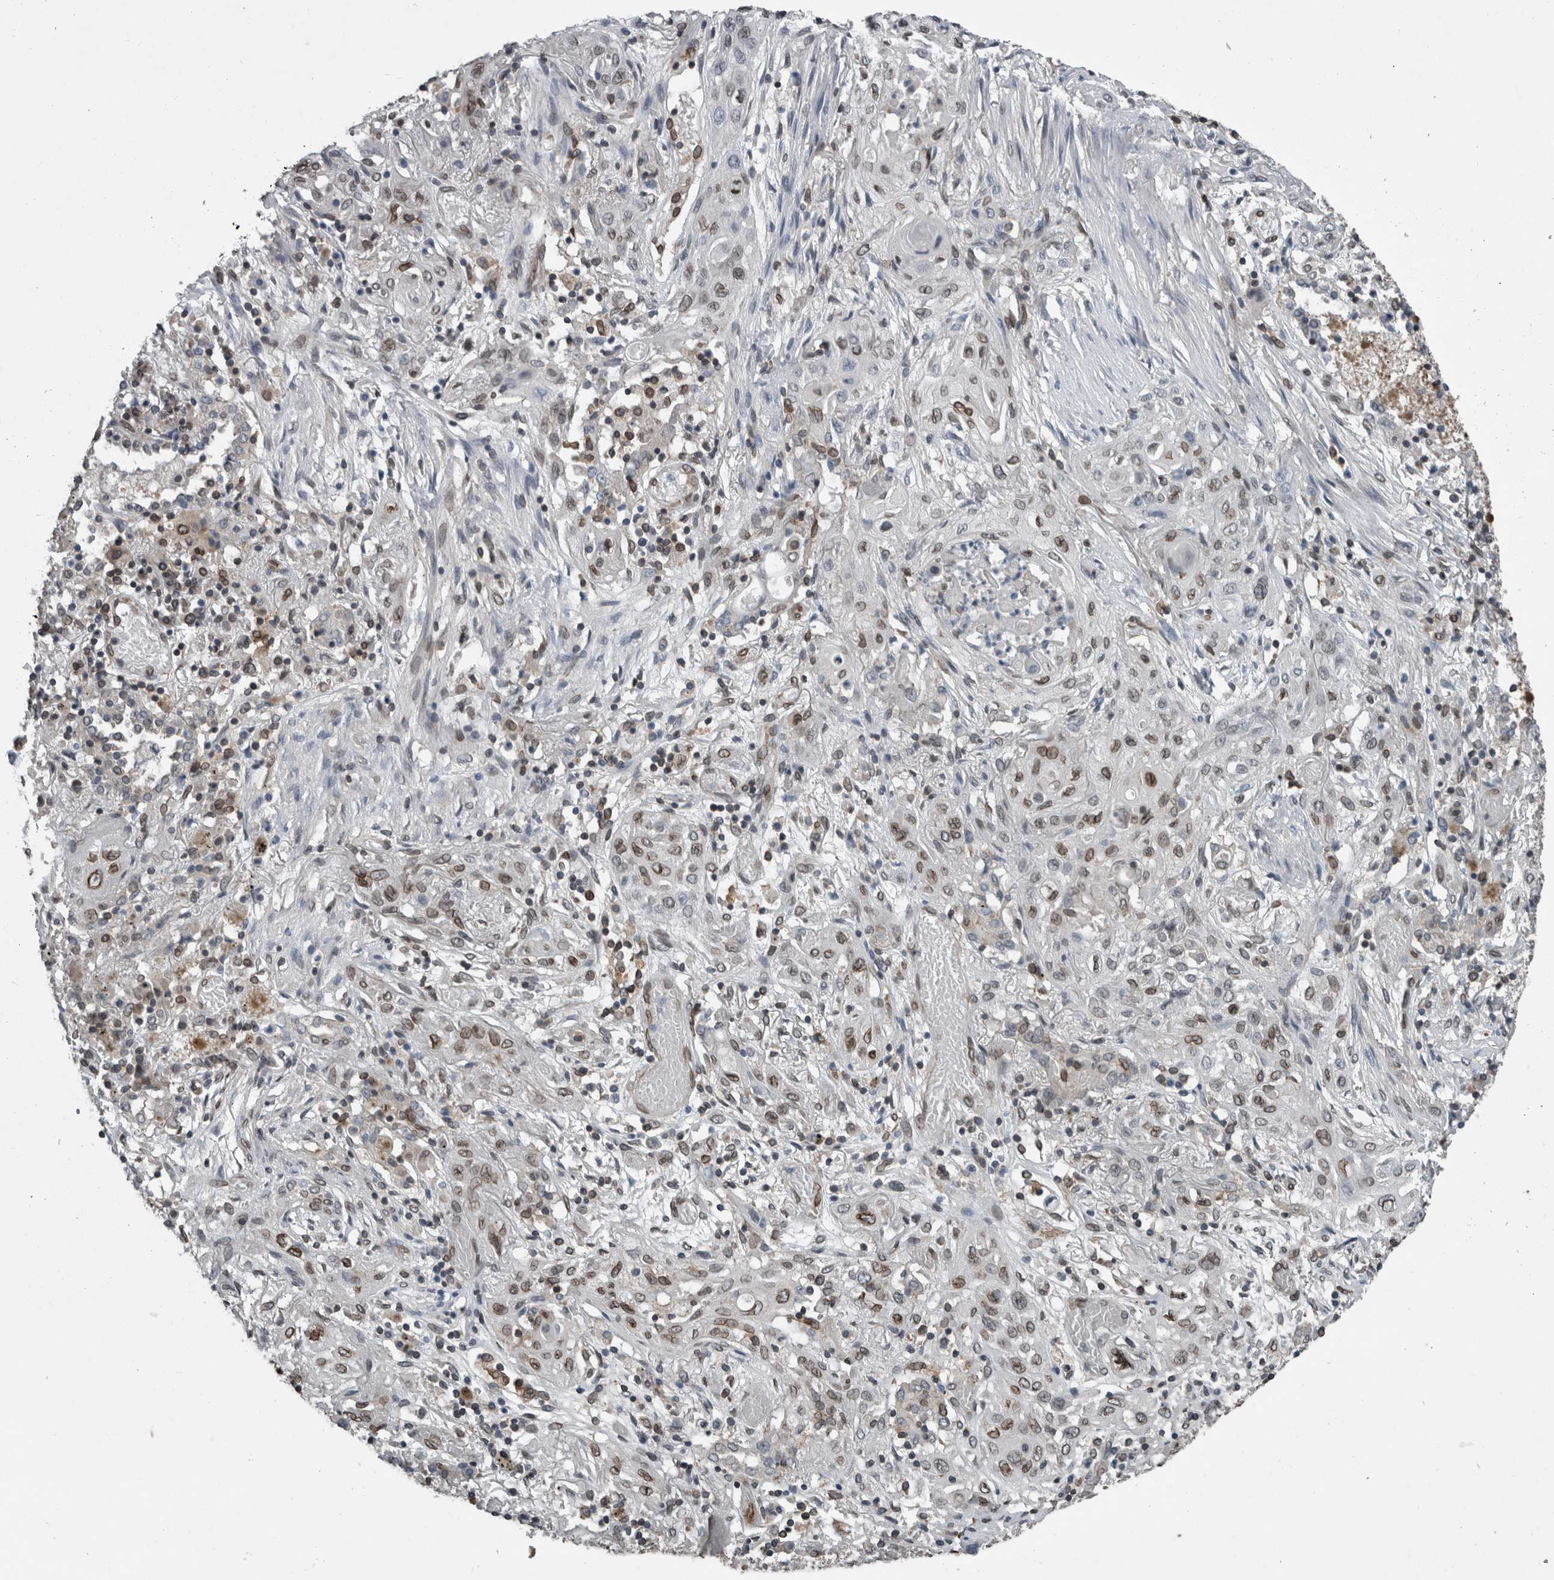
{"staining": {"intensity": "moderate", "quantity": ">75%", "location": "cytoplasmic/membranous,nuclear"}, "tissue": "lung cancer", "cell_type": "Tumor cells", "image_type": "cancer", "snomed": [{"axis": "morphology", "description": "Squamous cell carcinoma, NOS"}, {"axis": "topography", "description": "Lung"}], "caption": "Tumor cells show medium levels of moderate cytoplasmic/membranous and nuclear positivity in about >75% of cells in human lung cancer (squamous cell carcinoma). Using DAB (3,3'-diaminobenzidine) (brown) and hematoxylin (blue) stains, captured at high magnification using brightfield microscopy.", "gene": "RANBP2", "patient": {"sex": "female", "age": 47}}